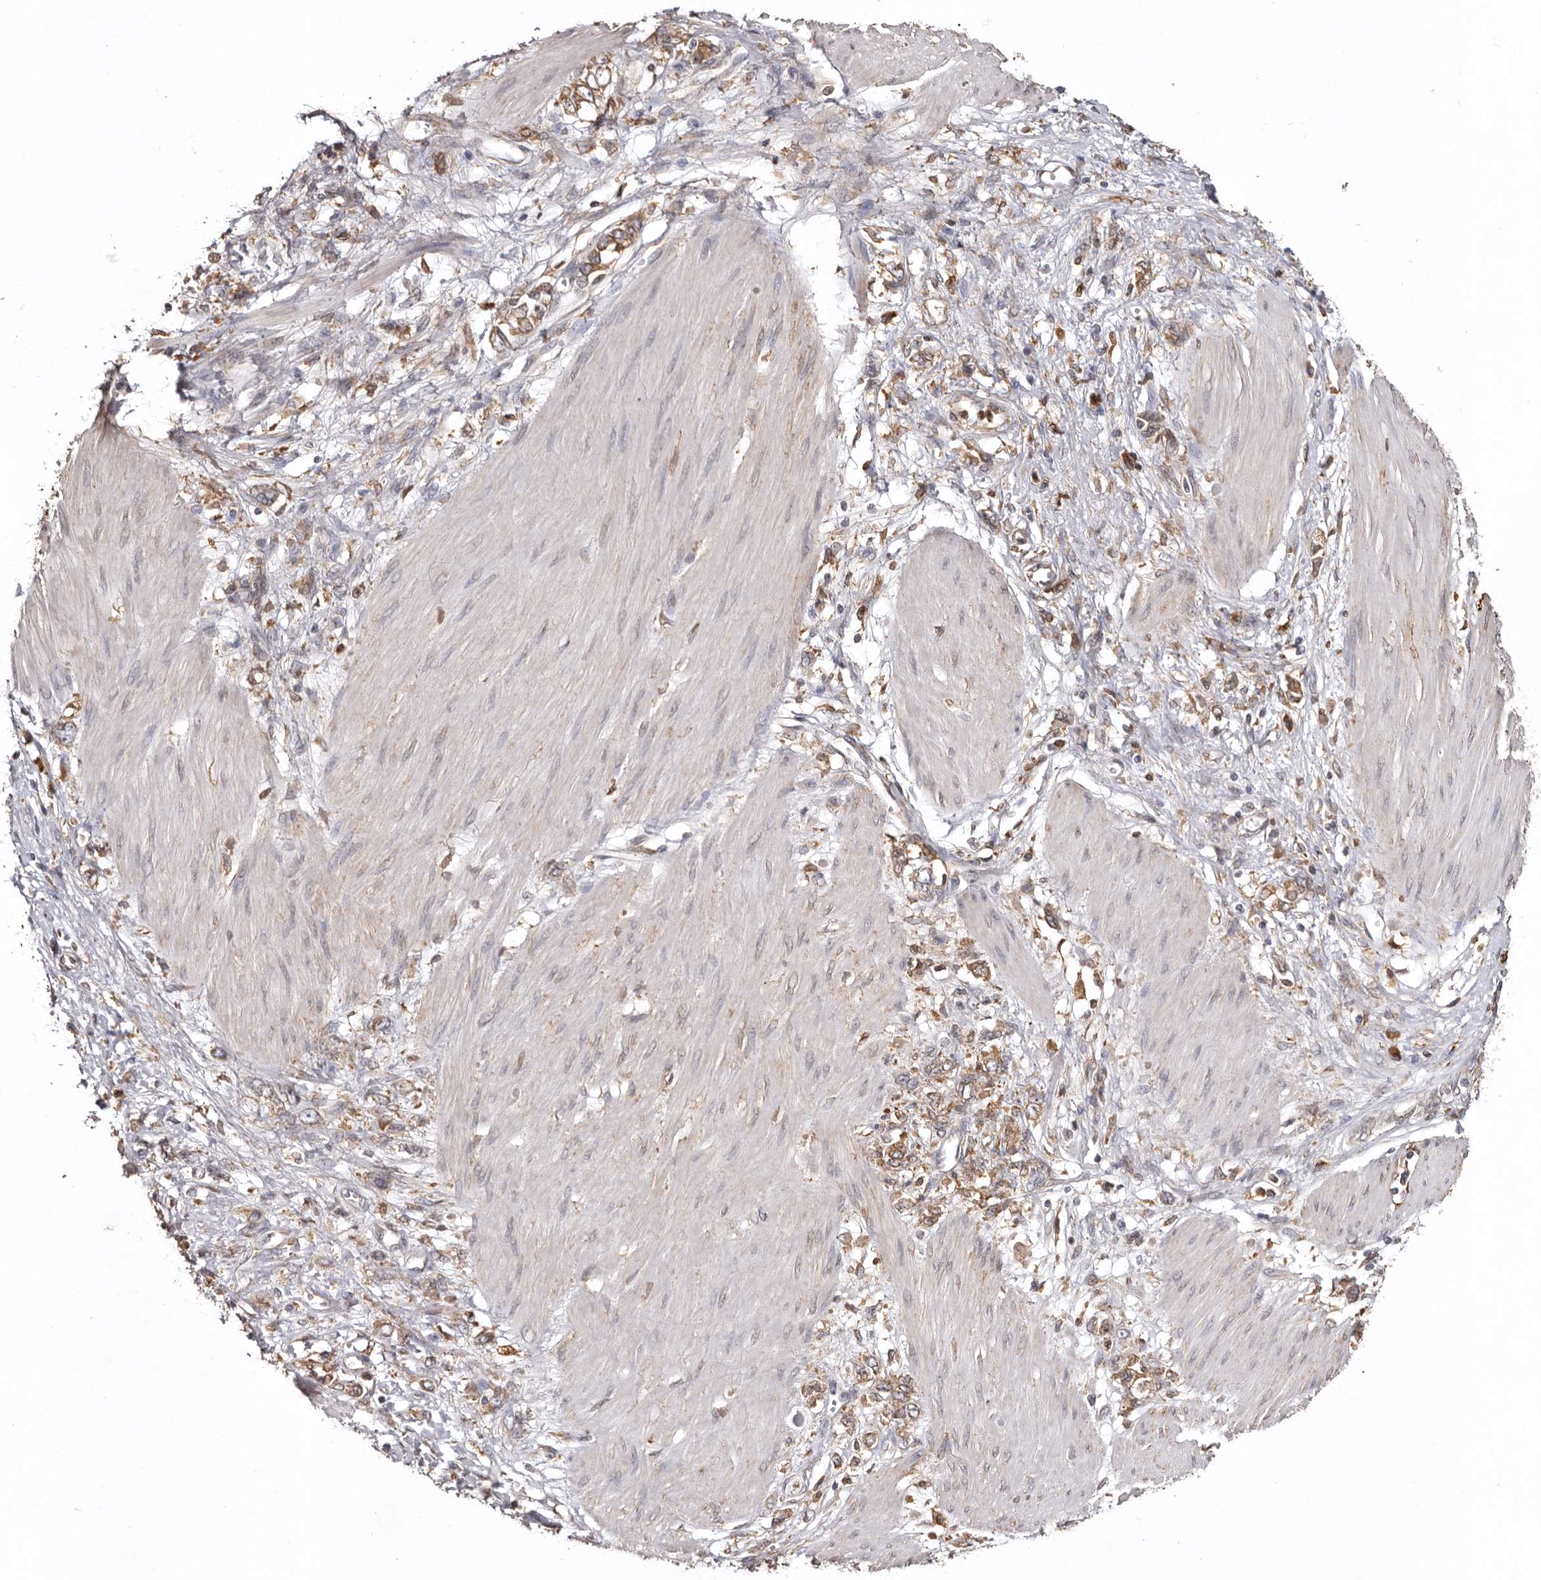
{"staining": {"intensity": "moderate", "quantity": ">75%", "location": "cytoplasmic/membranous"}, "tissue": "stomach cancer", "cell_type": "Tumor cells", "image_type": "cancer", "snomed": [{"axis": "morphology", "description": "Adenocarcinoma, NOS"}, {"axis": "topography", "description": "Stomach"}], "caption": "Protein expression analysis of human stomach adenocarcinoma reveals moderate cytoplasmic/membranous positivity in approximately >75% of tumor cells. (Stains: DAB (3,3'-diaminobenzidine) in brown, nuclei in blue, Microscopy: brightfield microscopy at high magnification).", "gene": "INKA2", "patient": {"sex": "female", "age": 76}}